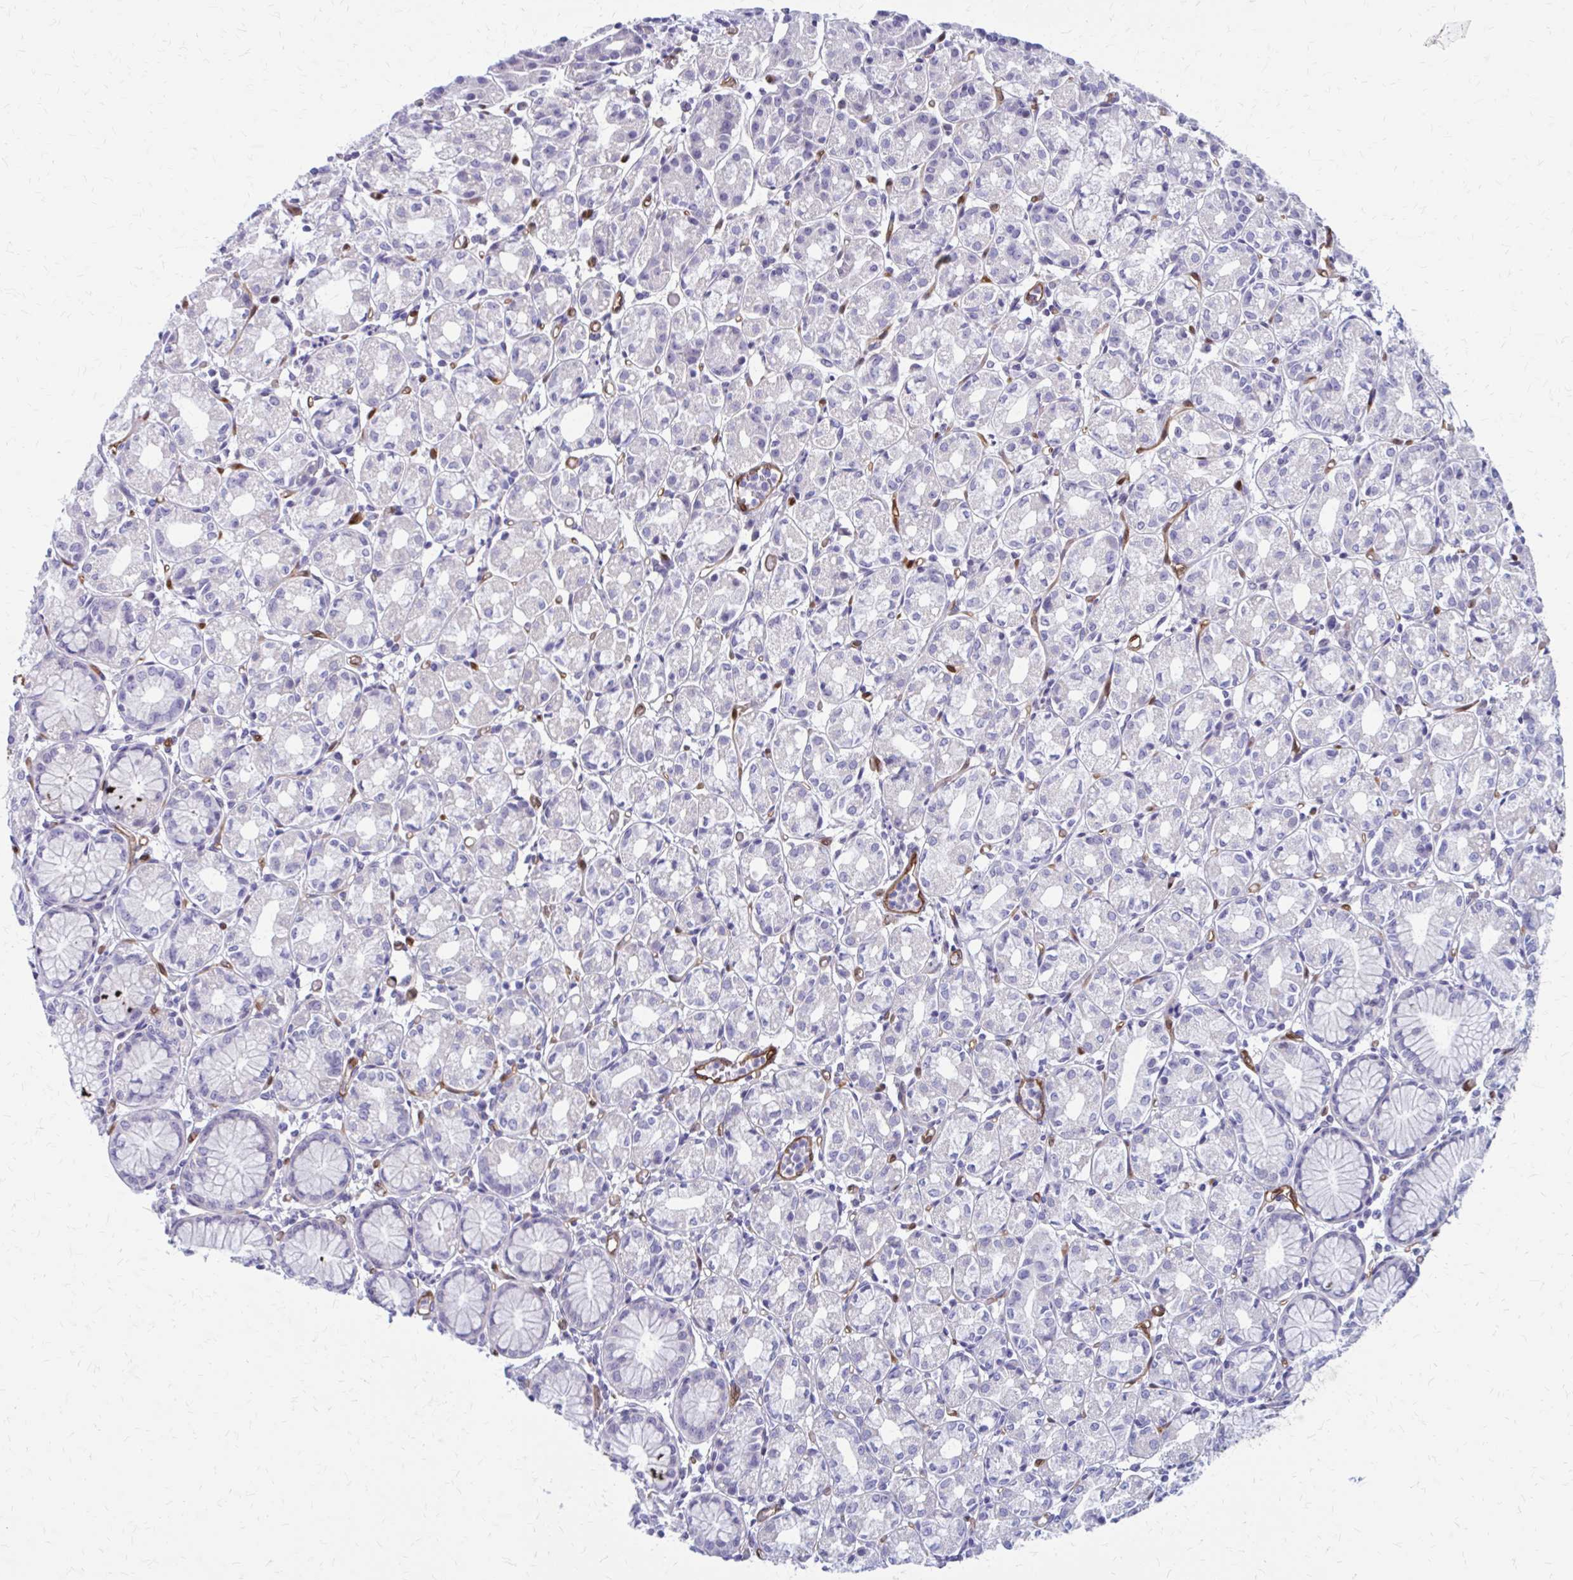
{"staining": {"intensity": "negative", "quantity": "none", "location": "none"}, "tissue": "stomach", "cell_type": "Glandular cells", "image_type": "normal", "snomed": [{"axis": "morphology", "description": "Normal tissue, NOS"}, {"axis": "topography", "description": "Stomach"}], "caption": "Human stomach stained for a protein using immunohistochemistry reveals no expression in glandular cells.", "gene": "CLIC2", "patient": {"sex": "female", "age": 57}}